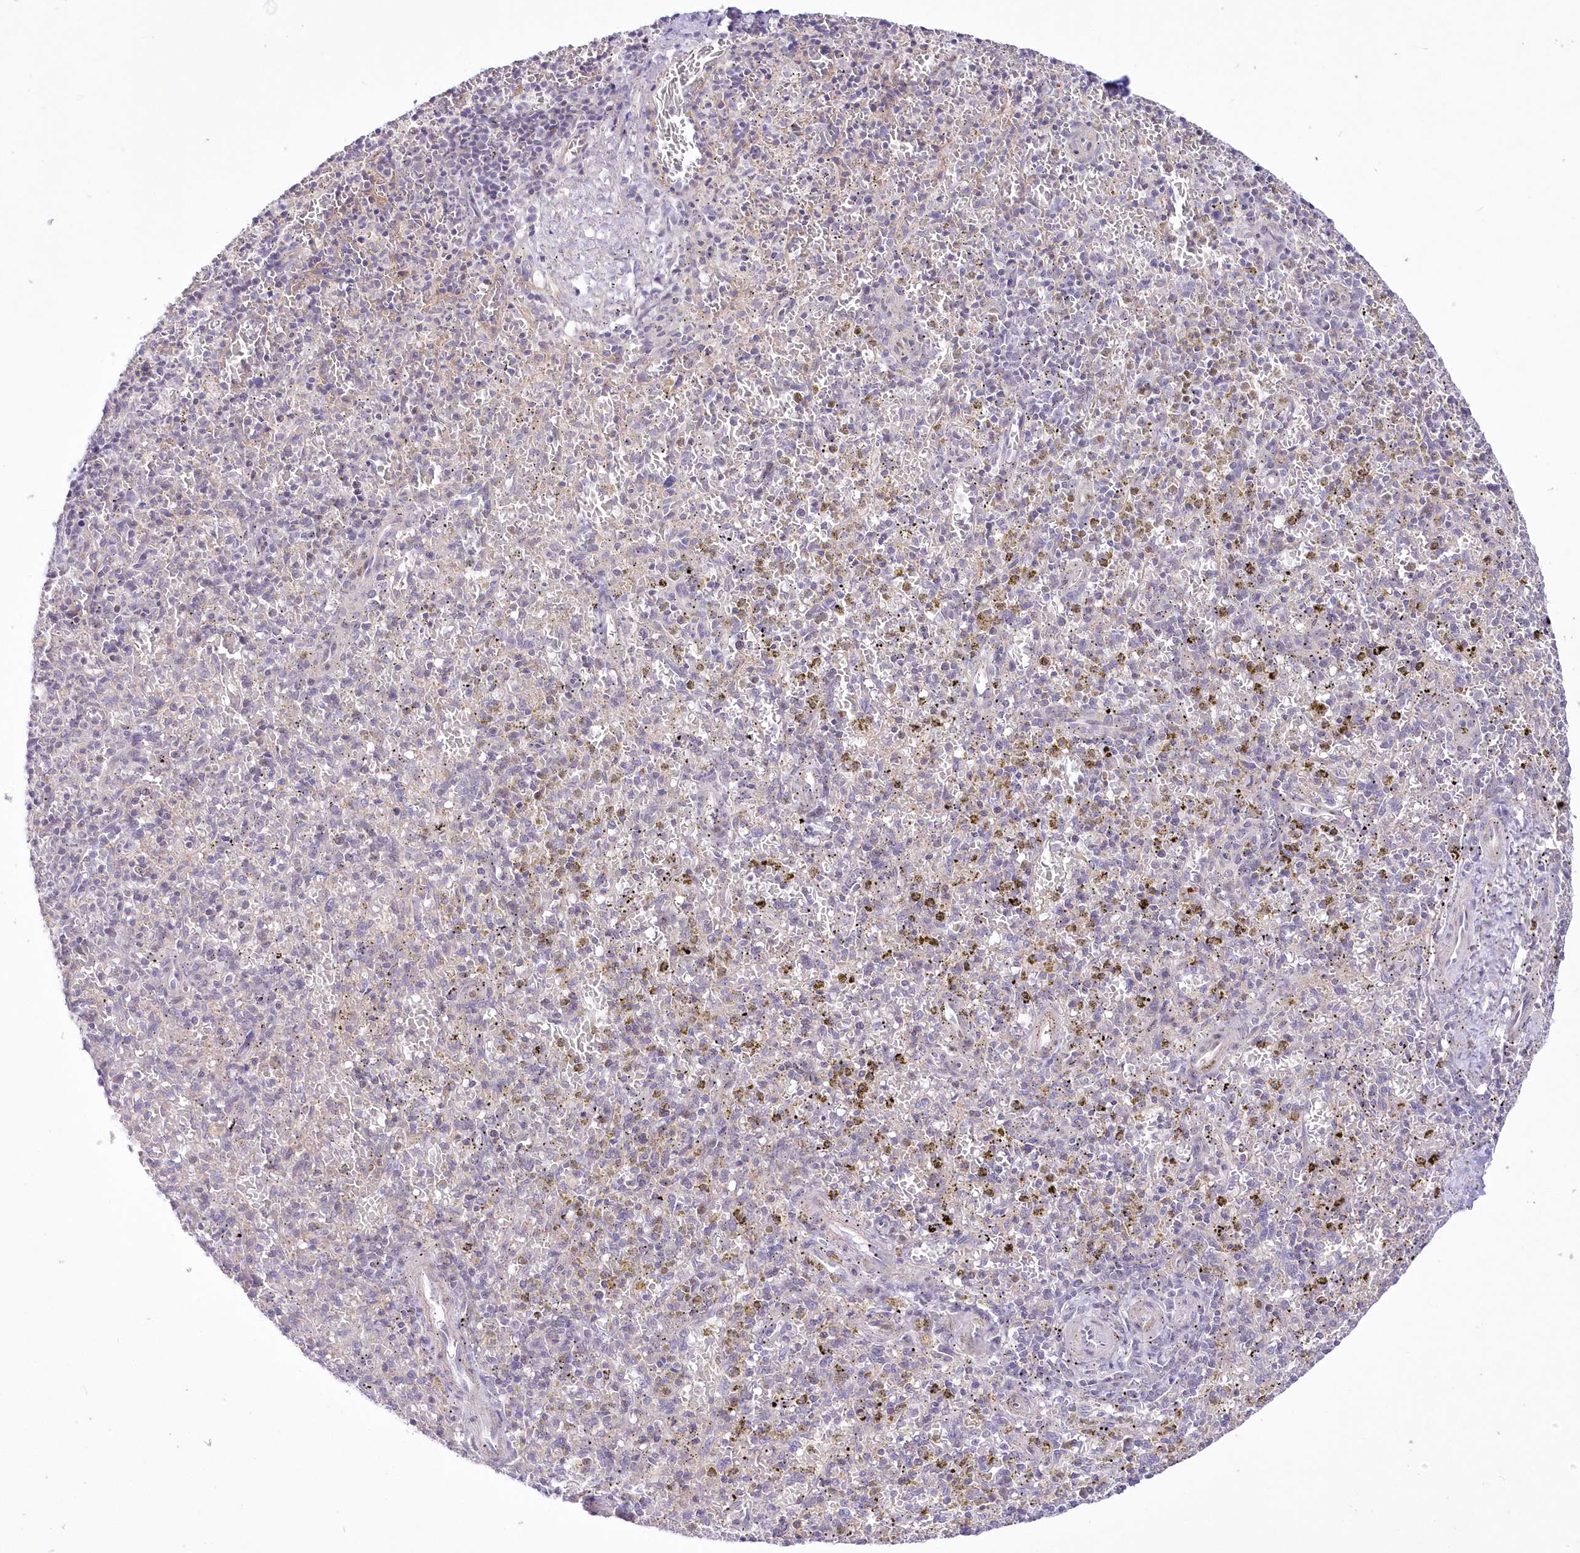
{"staining": {"intensity": "negative", "quantity": "none", "location": "none"}, "tissue": "spleen", "cell_type": "Cells in red pulp", "image_type": "normal", "snomed": [{"axis": "morphology", "description": "Normal tissue, NOS"}, {"axis": "topography", "description": "Spleen"}], "caption": "Immunohistochemistry histopathology image of normal spleen: spleen stained with DAB (3,3'-diaminobenzidine) demonstrates no significant protein staining in cells in red pulp.", "gene": "FAM241B", "patient": {"sex": "male", "age": 72}}